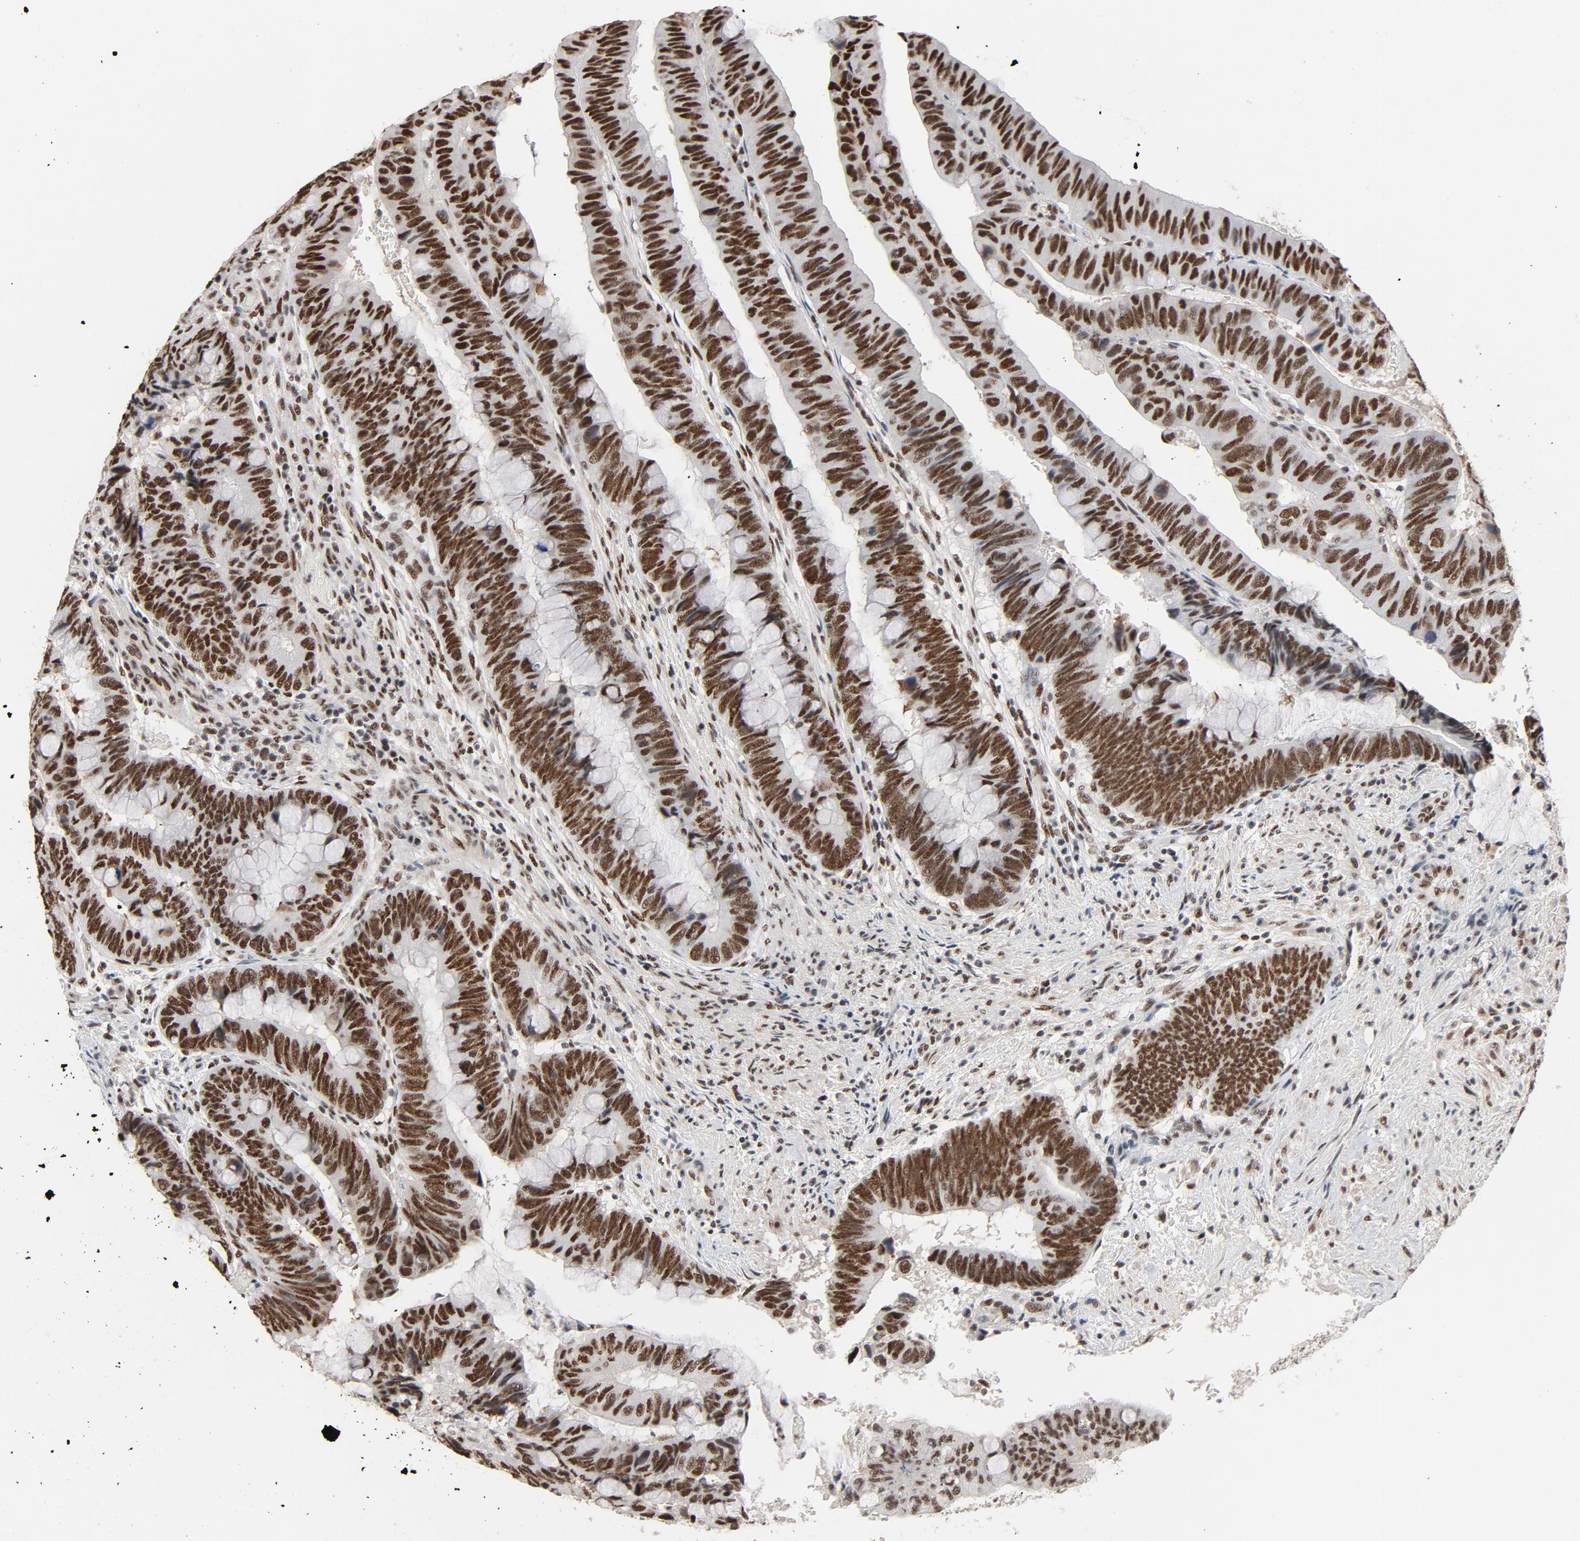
{"staining": {"intensity": "strong", "quantity": ">75%", "location": "nuclear"}, "tissue": "colorectal cancer", "cell_type": "Tumor cells", "image_type": "cancer", "snomed": [{"axis": "morphology", "description": "Normal tissue, NOS"}, {"axis": "morphology", "description": "Adenocarcinoma, NOS"}, {"axis": "topography", "description": "Rectum"}], "caption": "Protein expression analysis of human adenocarcinoma (colorectal) reveals strong nuclear expression in about >75% of tumor cells.", "gene": "MRE11", "patient": {"sex": "male", "age": 92}}